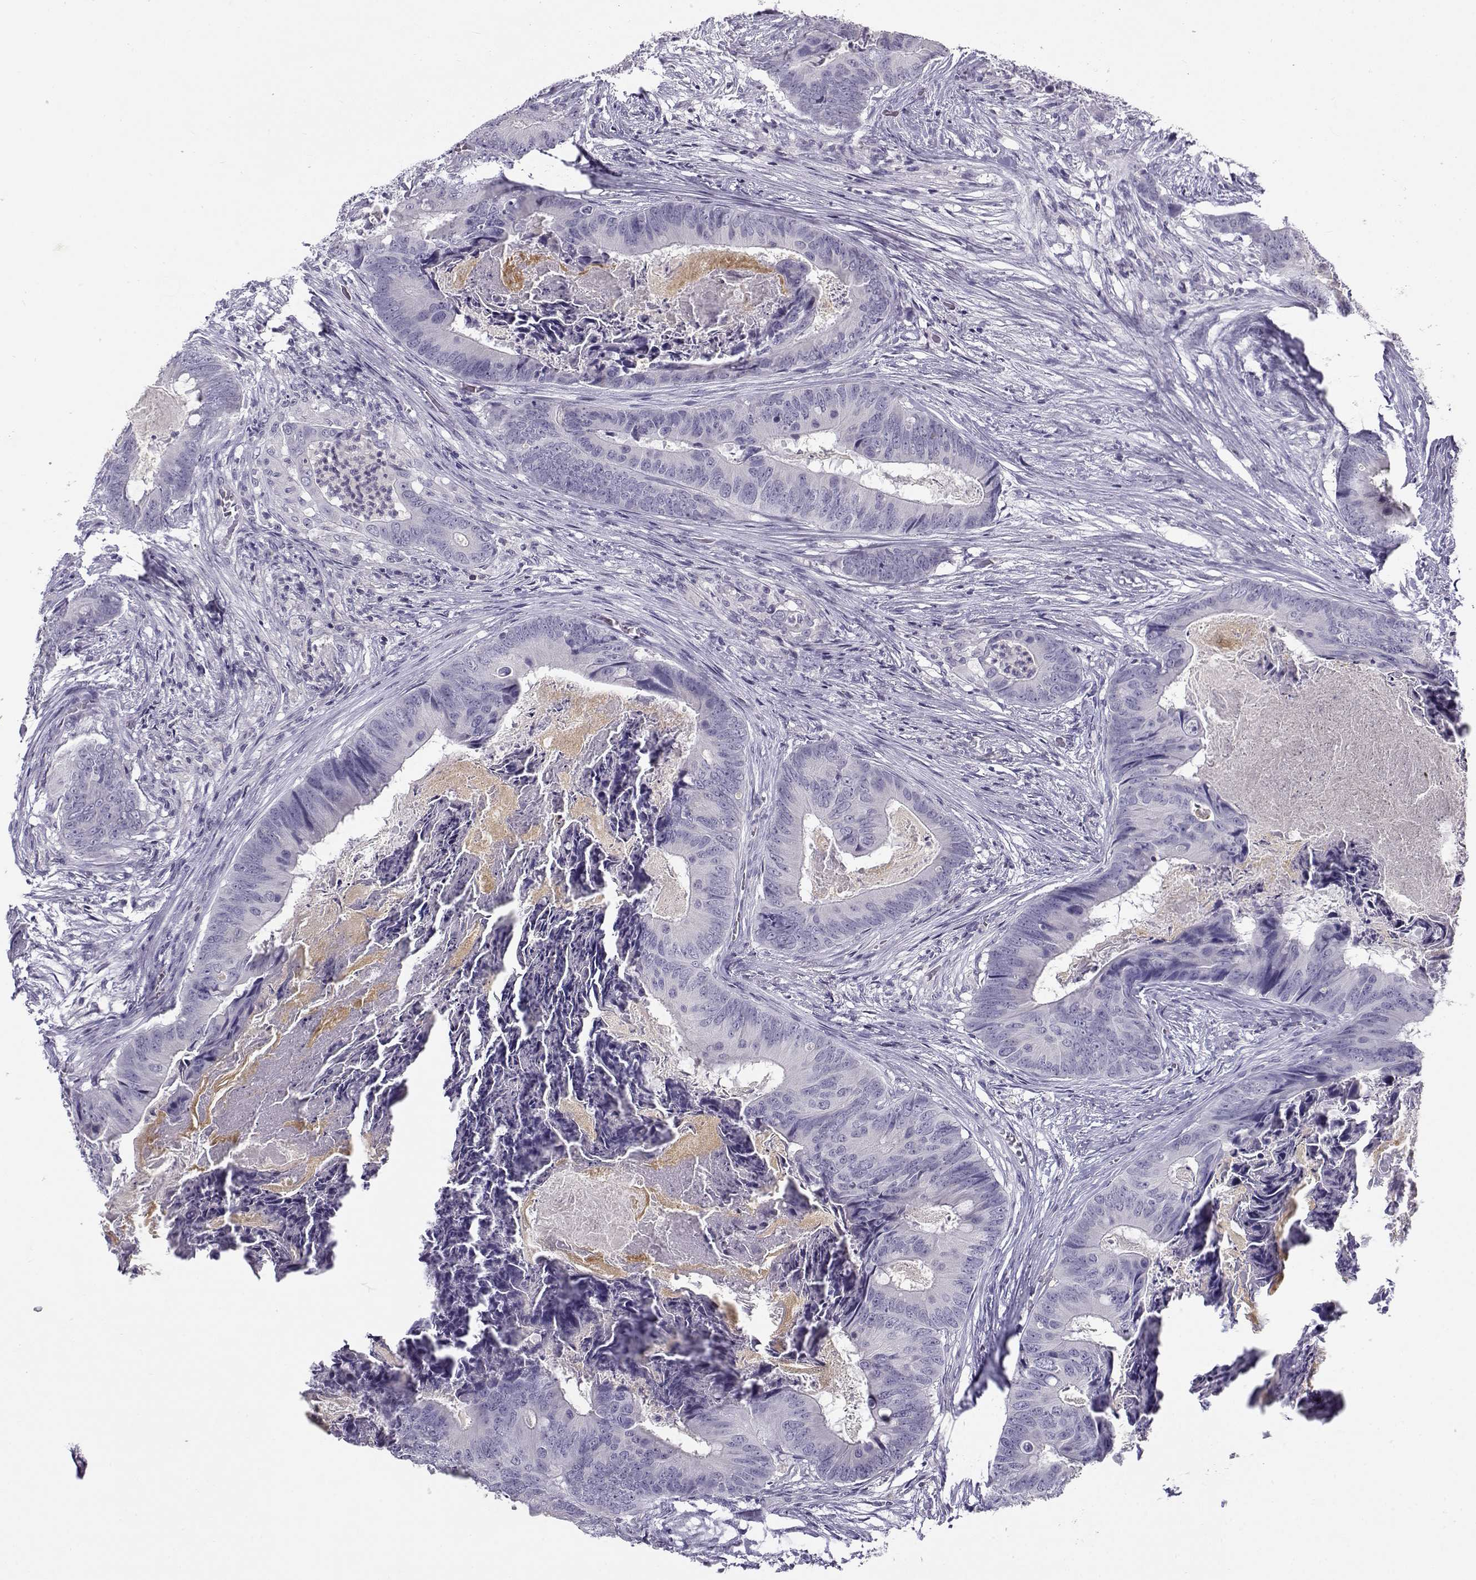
{"staining": {"intensity": "negative", "quantity": "none", "location": "none"}, "tissue": "colorectal cancer", "cell_type": "Tumor cells", "image_type": "cancer", "snomed": [{"axis": "morphology", "description": "Adenocarcinoma, NOS"}, {"axis": "topography", "description": "Colon"}], "caption": "The image exhibits no staining of tumor cells in colorectal cancer (adenocarcinoma). The staining is performed using DAB (3,3'-diaminobenzidine) brown chromogen with nuclei counter-stained in using hematoxylin.", "gene": "FAM166A", "patient": {"sex": "male", "age": 84}}